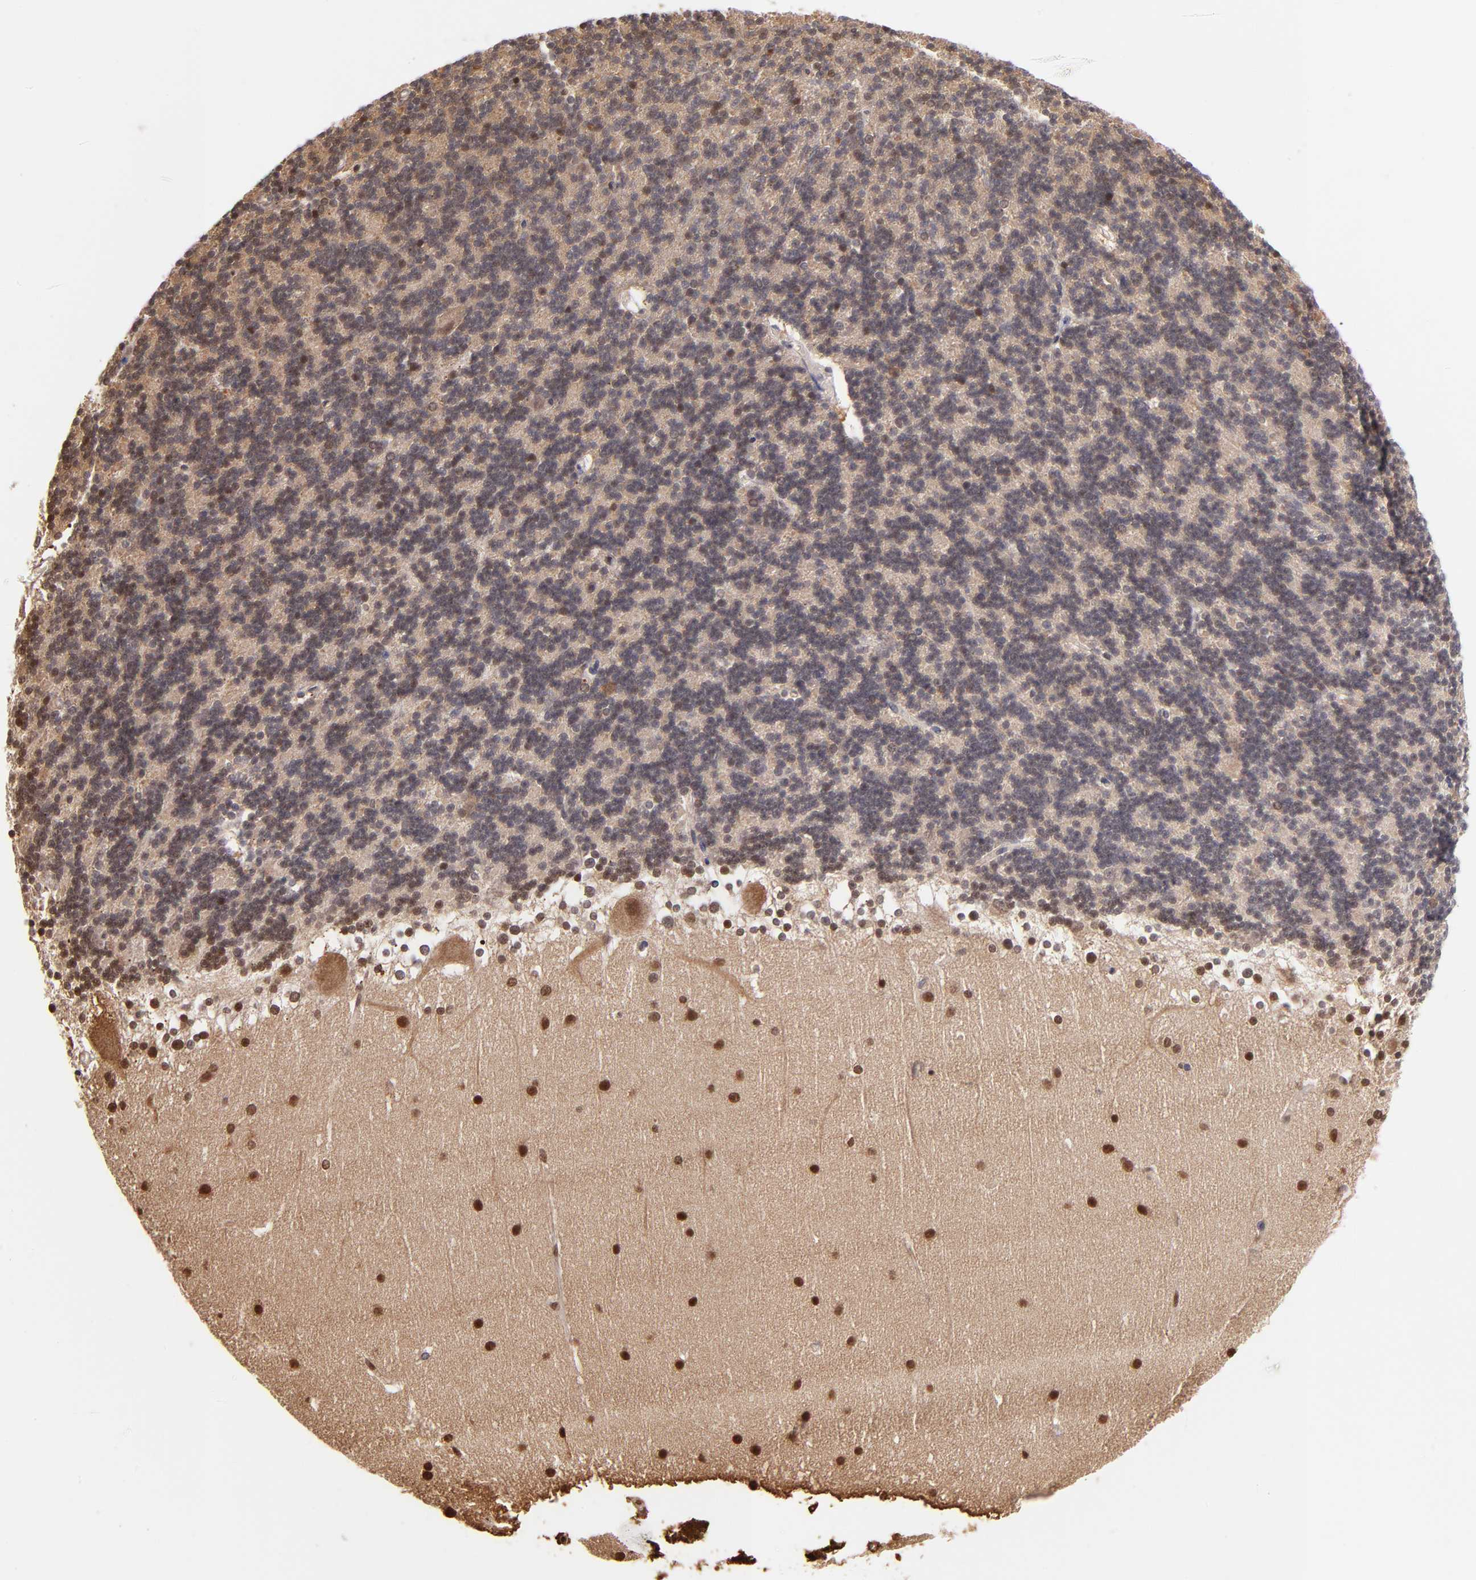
{"staining": {"intensity": "weak", "quantity": ">75%", "location": "cytoplasmic/membranous,nuclear"}, "tissue": "cerebellum", "cell_type": "Cells in granular layer", "image_type": "normal", "snomed": [{"axis": "morphology", "description": "Normal tissue, NOS"}, {"axis": "topography", "description": "Cerebellum"}], "caption": "About >75% of cells in granular layer in unremarkable human cerebellum reveal weak cytoplasmic/membranous,nuclear protein expression as visualized by brown immunohistochemical staining.", "gene": "YWHAB", "patient": {"sex": "female", "age": 19}}